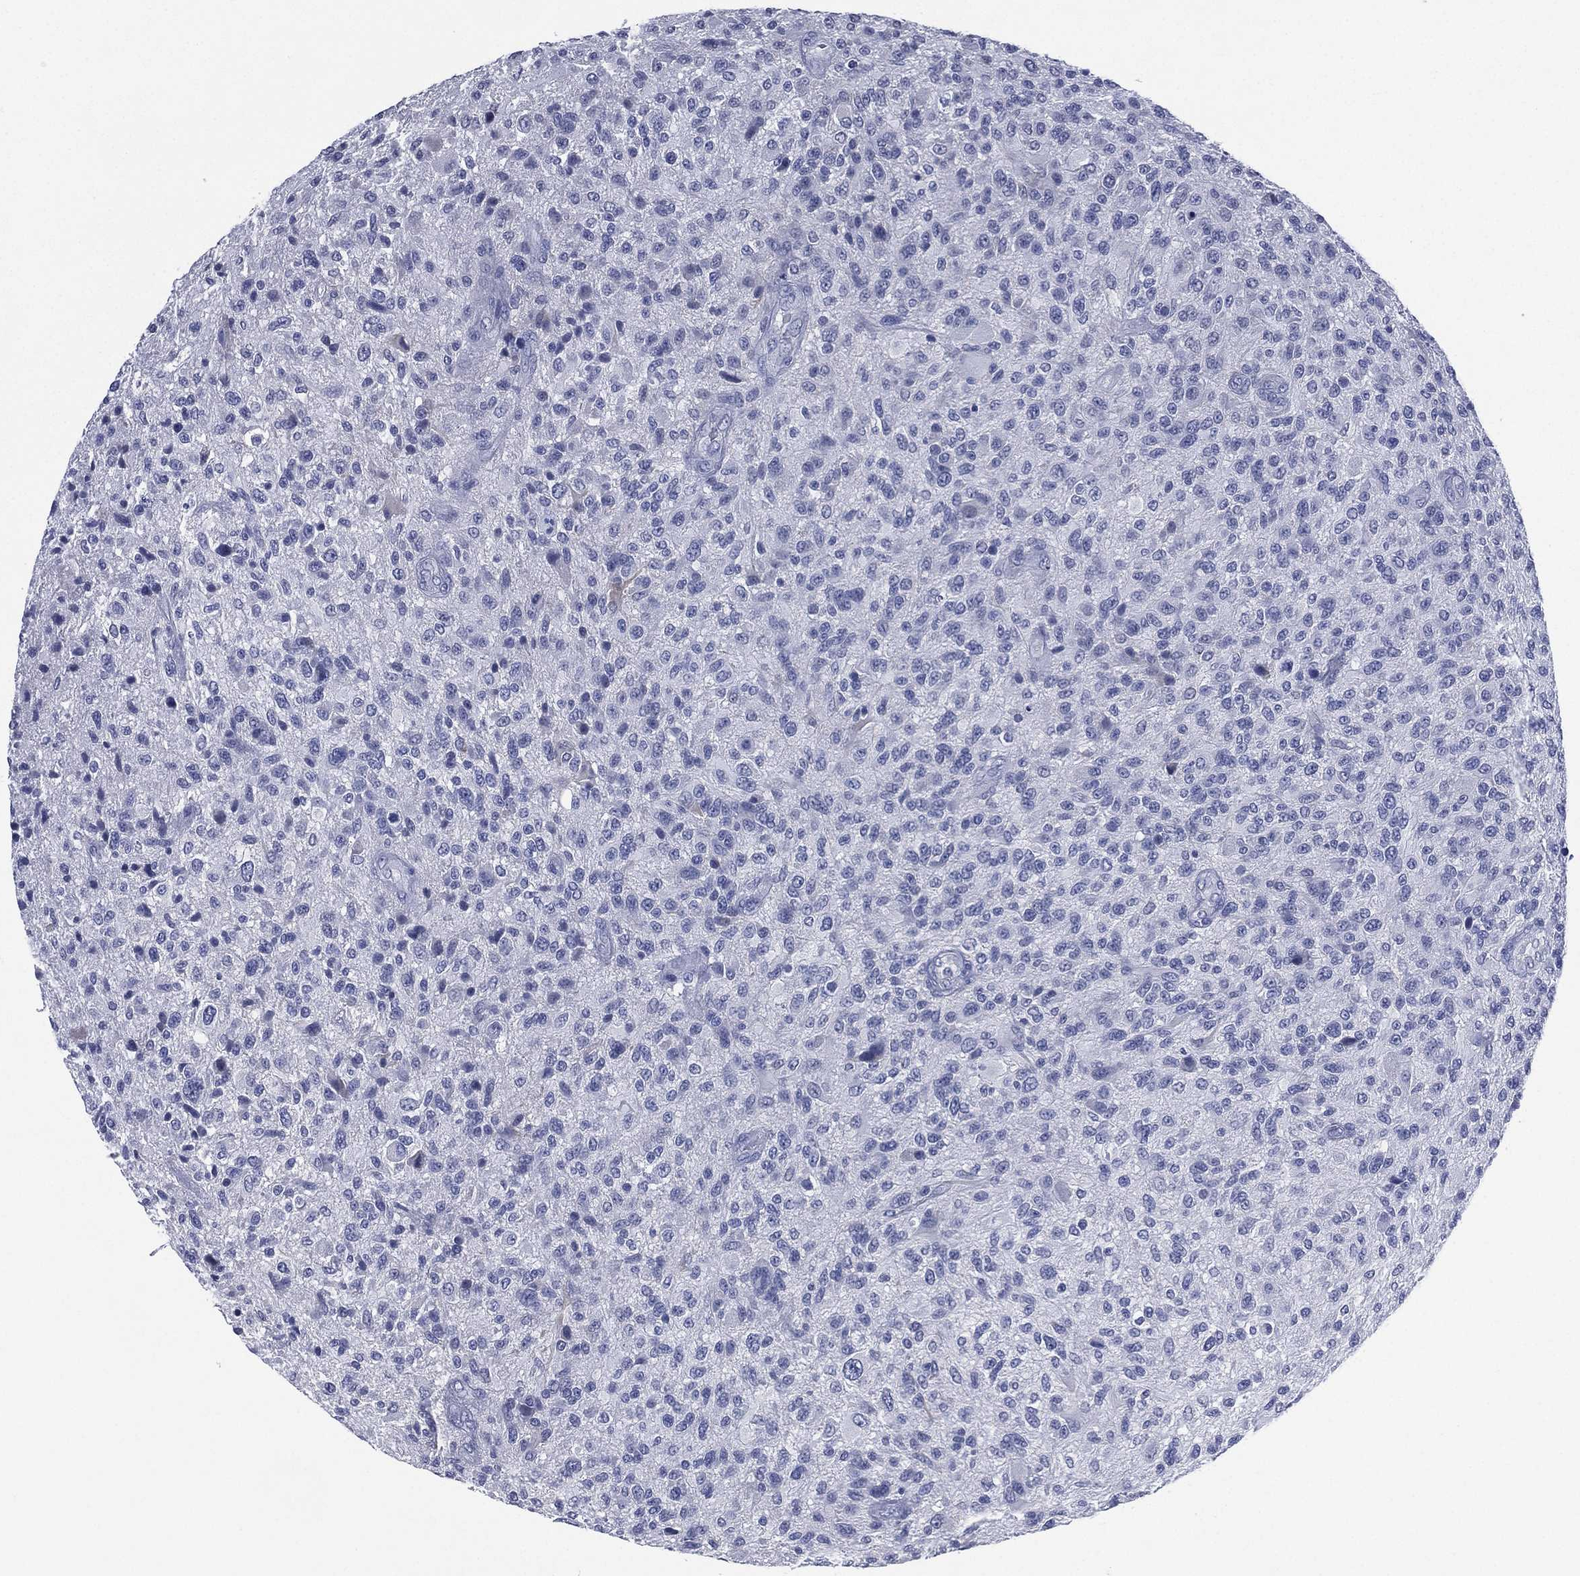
{"staining": {"intensity": "negative", "quantity": "none", "location": "none"}, "tissue": "glioma", "cell_type": "Tumor cells", "image_type": "cancer", "snomed": [{"axis": "morphology", "description": "Glioma, malignant, High grade"}, {"axis": "topography", "description": "Brain"}], "caption": "An immunohistochemistry photomicrograph of malignant glioma (high-grade) is shown. There is no staining in tumor cells of malignant glioma (high-grade).", "gene": "KRT35", "patient": {"sex": "male", "age": 47}}